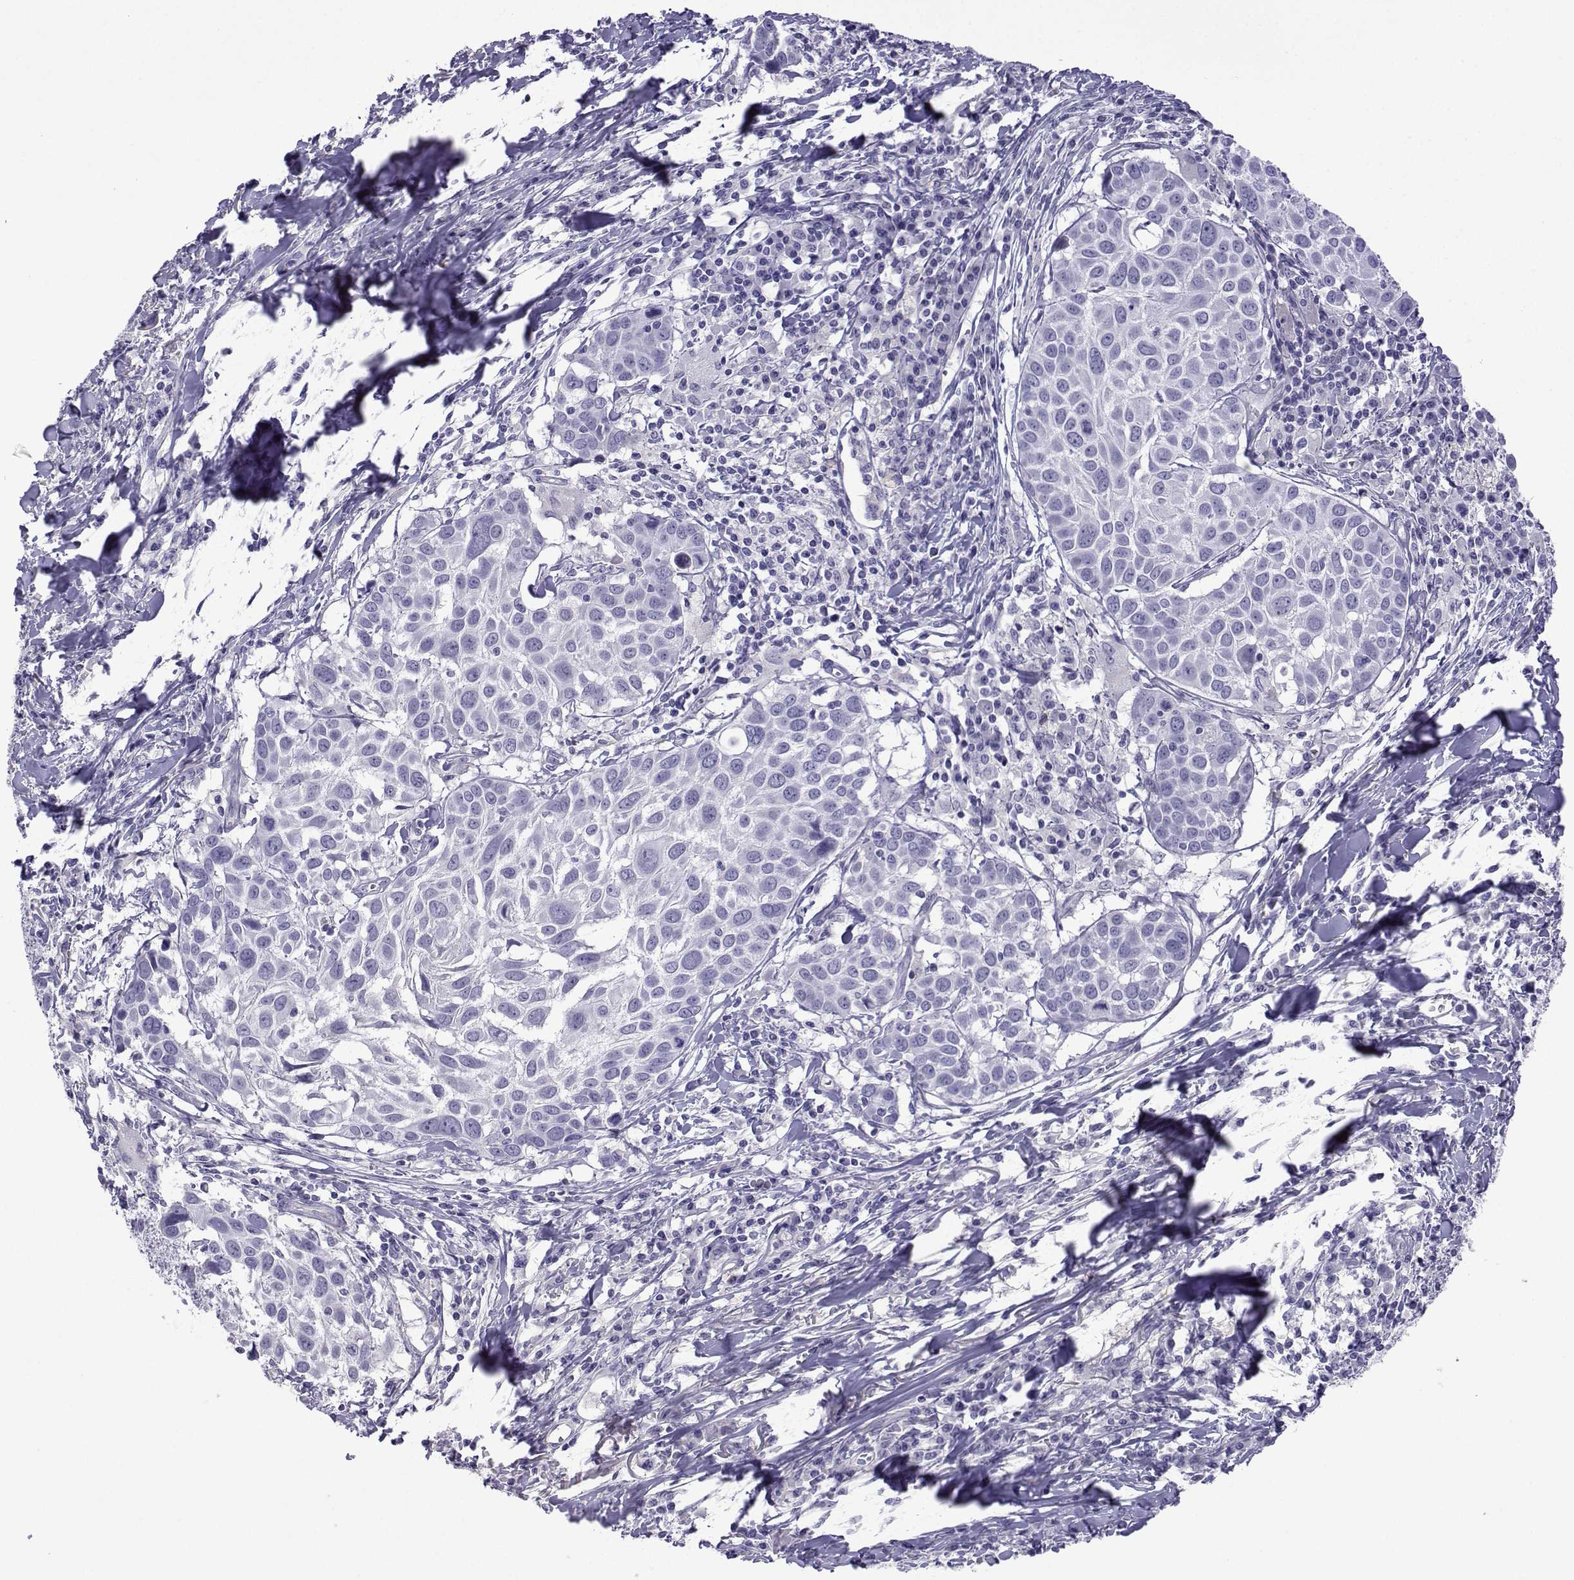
{"staining": {"intensity": "negative", "quantity": "none", "location": "none"}, "tissue": "lung cancer", "cell_type": "Tumor cells", "image_type": "cancer", "snomed": [{"axis": "morphology", "description": "Squamous cell carcinoma, NOS"}, {"axis": "topography", "description": "Lung"}], "caption": "This micrograph is of lung cancer (squamous cell carcinoma) stained with immunohistochemistry to label a protein in brown with the nuclei are counter-stained blue. There is no expression in tumor cells.", "gene": "CFAP70", "patient": {"sex": "male", "age": 57}}